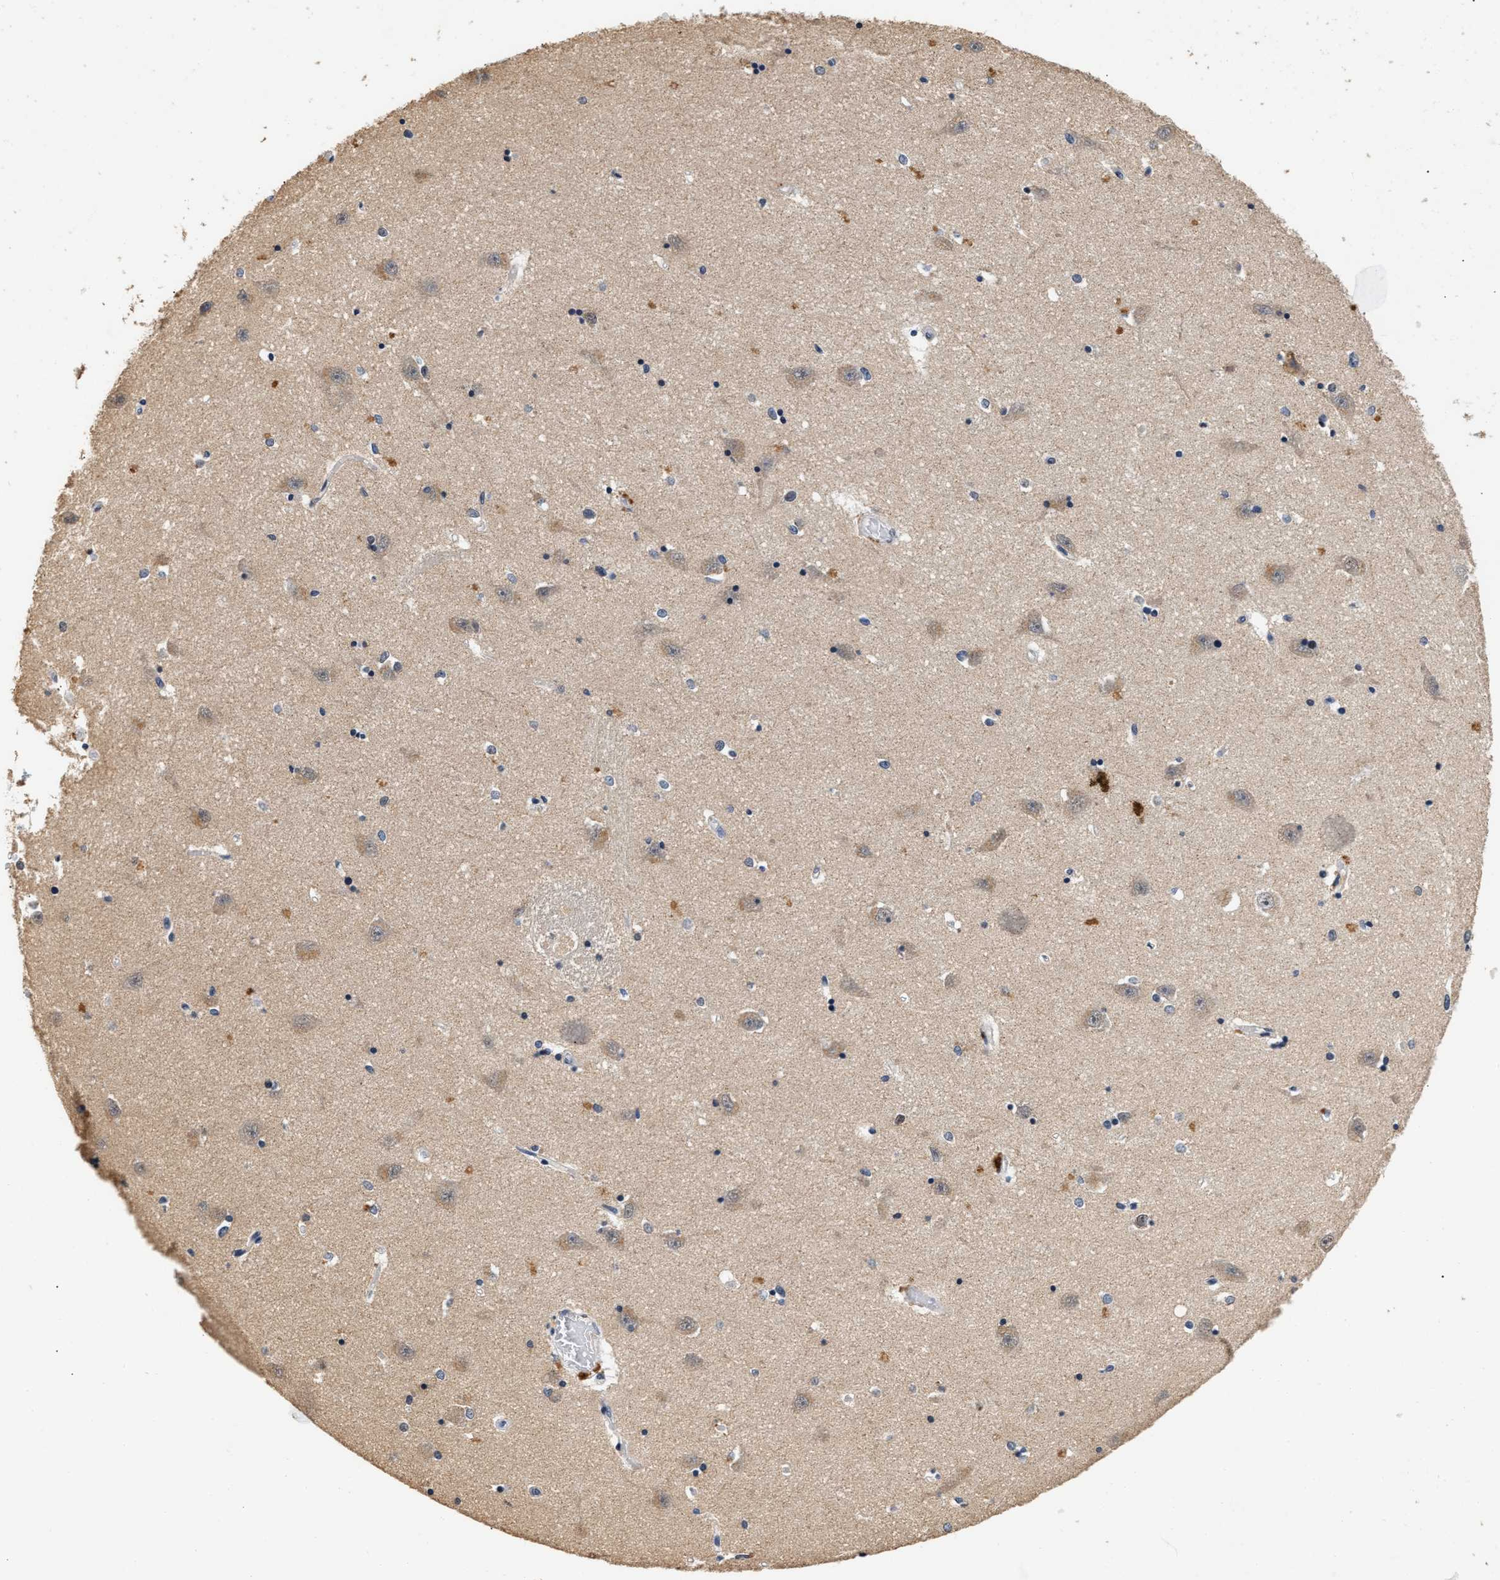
{"staining": {"intensity": "moderate", "quantity": "<25%", "location": "nuclear"}, "tissue": "hippocampus", "cell_type": "Glial cells", "image_type": "normal", "snomed": [{"axis": "morphology", "description": "Normal tissue, NOS"}, {"axis": "topography", "description": "Hippocampus"}], "caption": "DAB (3,3'-diaminobenzidine) immunohistochemical staining of normal human hippocampus demonstrates moderate nuclear protein positivity in about <25% of glial cells.", "gene": "THOC1", "patient": {"sex": "male", "age": 45}}